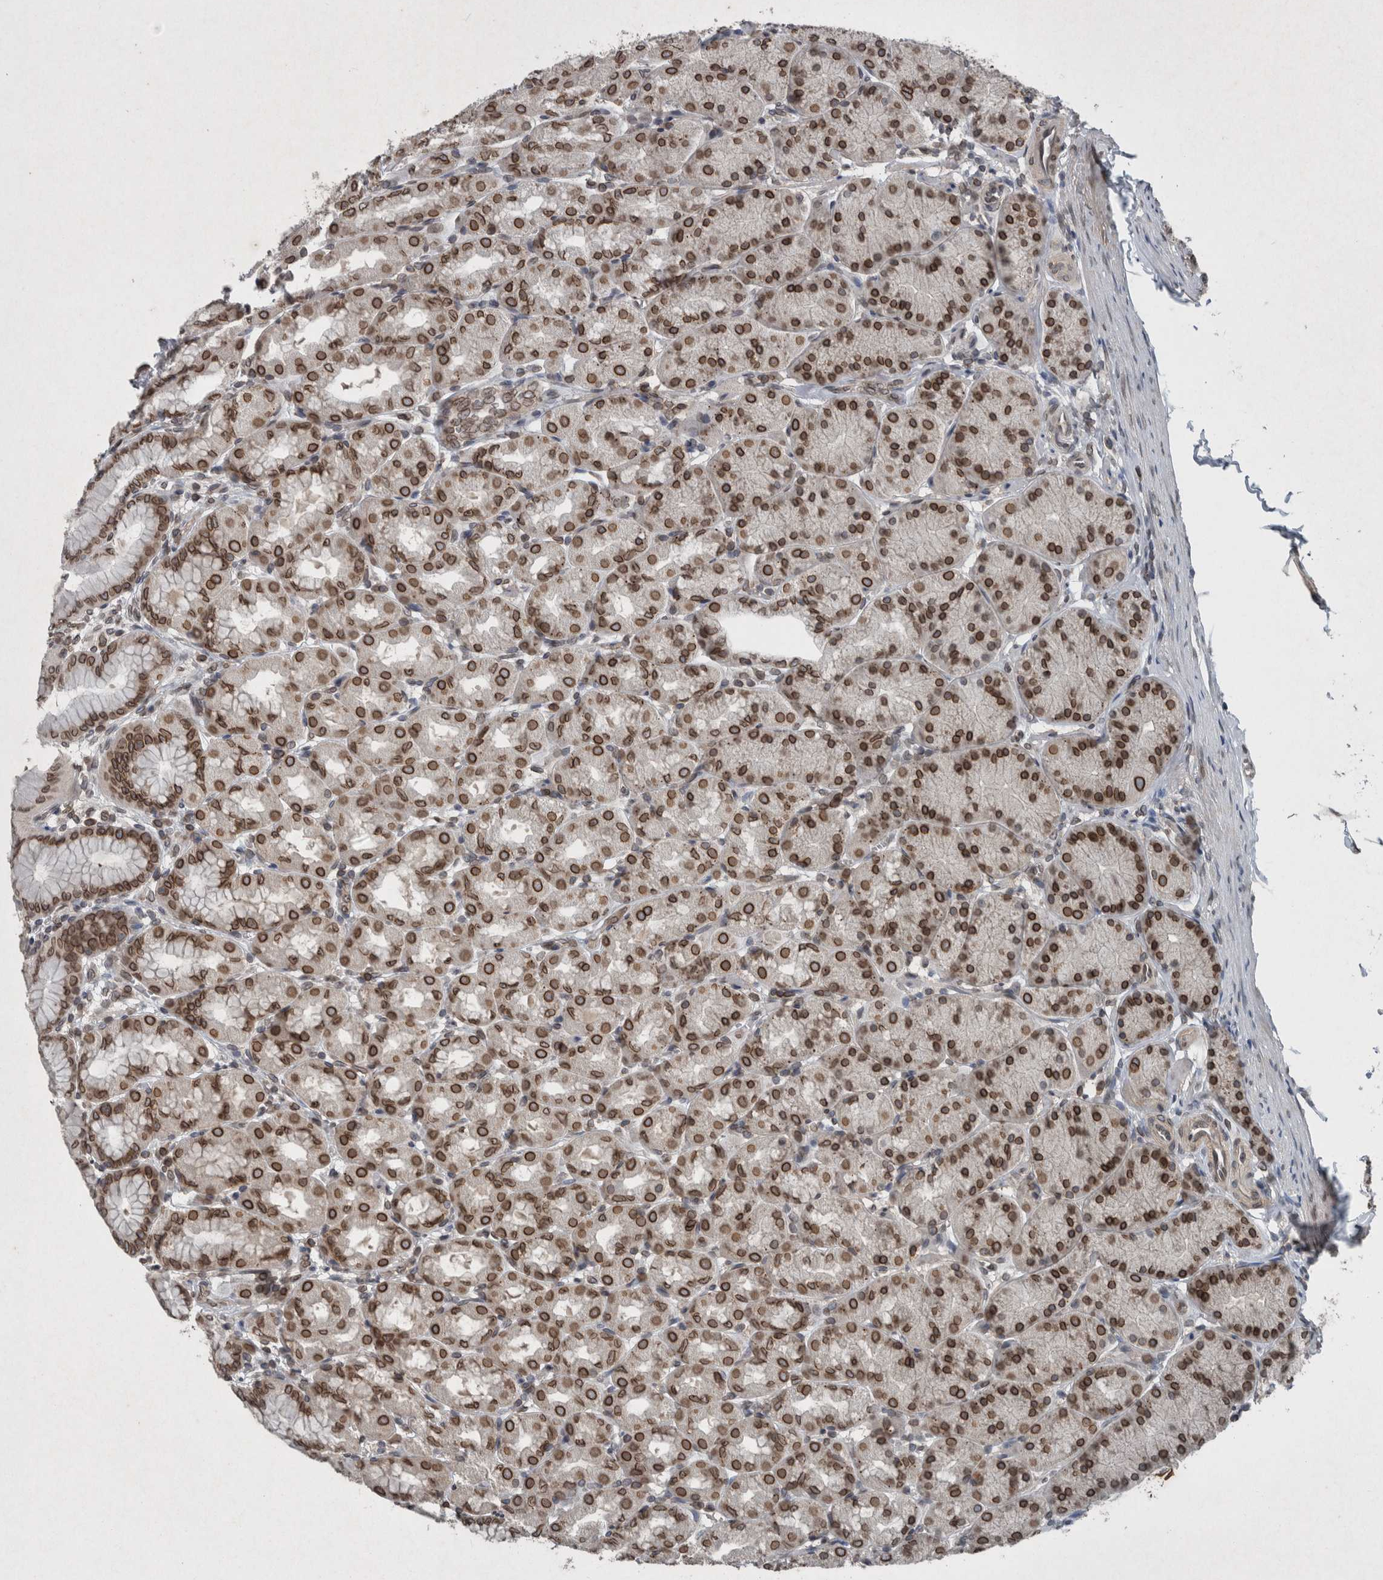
{"staining": {"intensity": "strong", "quantity": ">75%", "location": "cytoplasmic/membranous,nuclear"}, "tissue": "stomach", "cell_type": "Glandular cells", "image_type": "normal", "snomed": [{"axis": "morphology", "description": "Normal tissue, NOS"}, {"axis": "topography", "description": "Stomach"}], "caption": "Unremarkable stomach demonstrates strong cytoplasmic/membranous,nuclear positivity in approximately >75% of glandular cells Nuclei are stained in blue..", "gene": "RANBP2", "patient": {"sex": "male", "age": 42}}